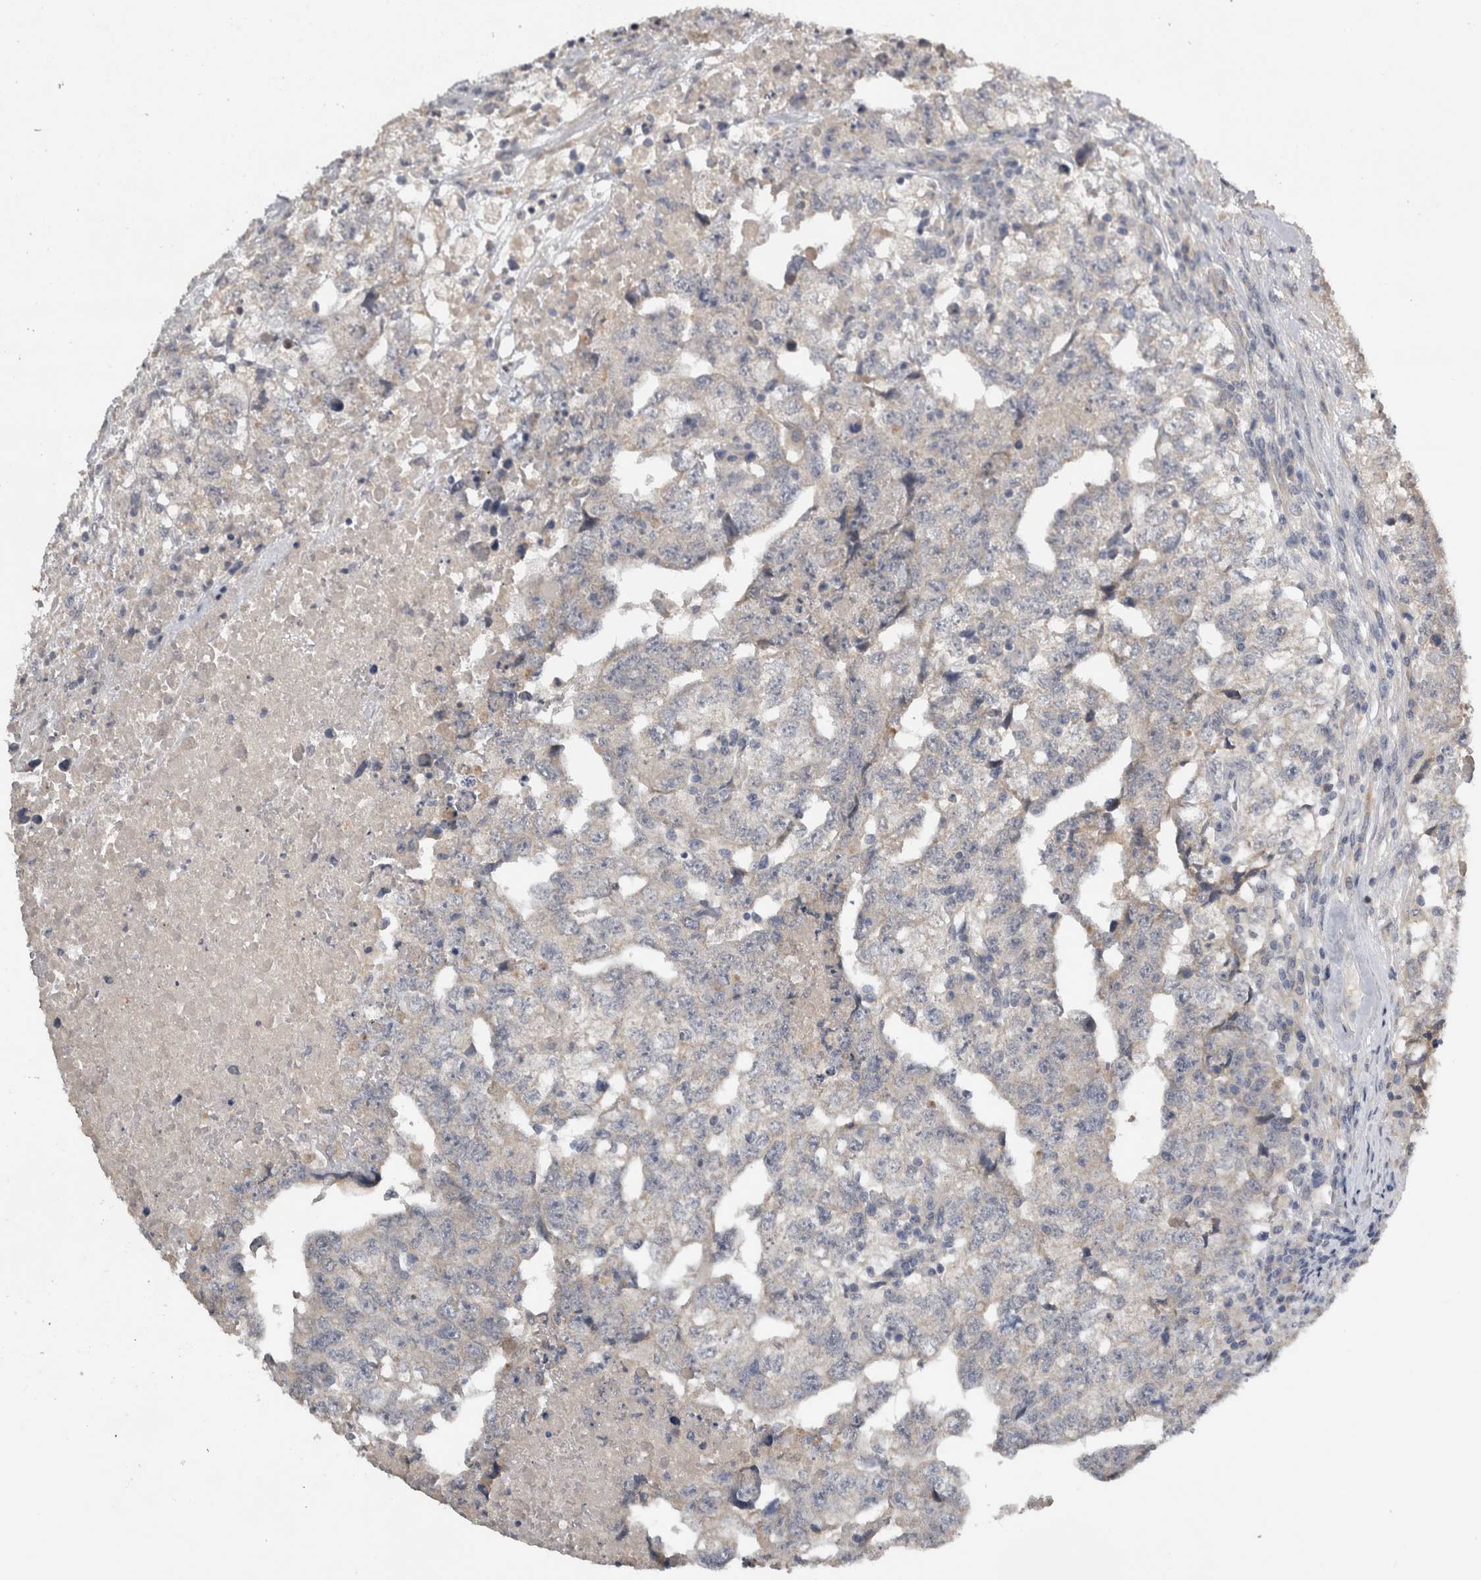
{"staining": {"intensity": "negative", "quantity": "none", "location": "none"}, "tissue": "testis cancer", "cell_type": "Tumor cells", "image_type": "cancer", "snomed": [{"axis": "morphology", "description": "Carcinoma, Embryonal, NOS"}, {"axis": "topography", "description": "Testis"}], "caption": "DAB (3,3'-diaminobenzidine) immunohistochemical staining of human testis cancer (embryonal carcinoma) reveals no significant positivity in tumor cells.", "gene": "SLC22A11", "patient": {"sex": "male", "age": 36}}